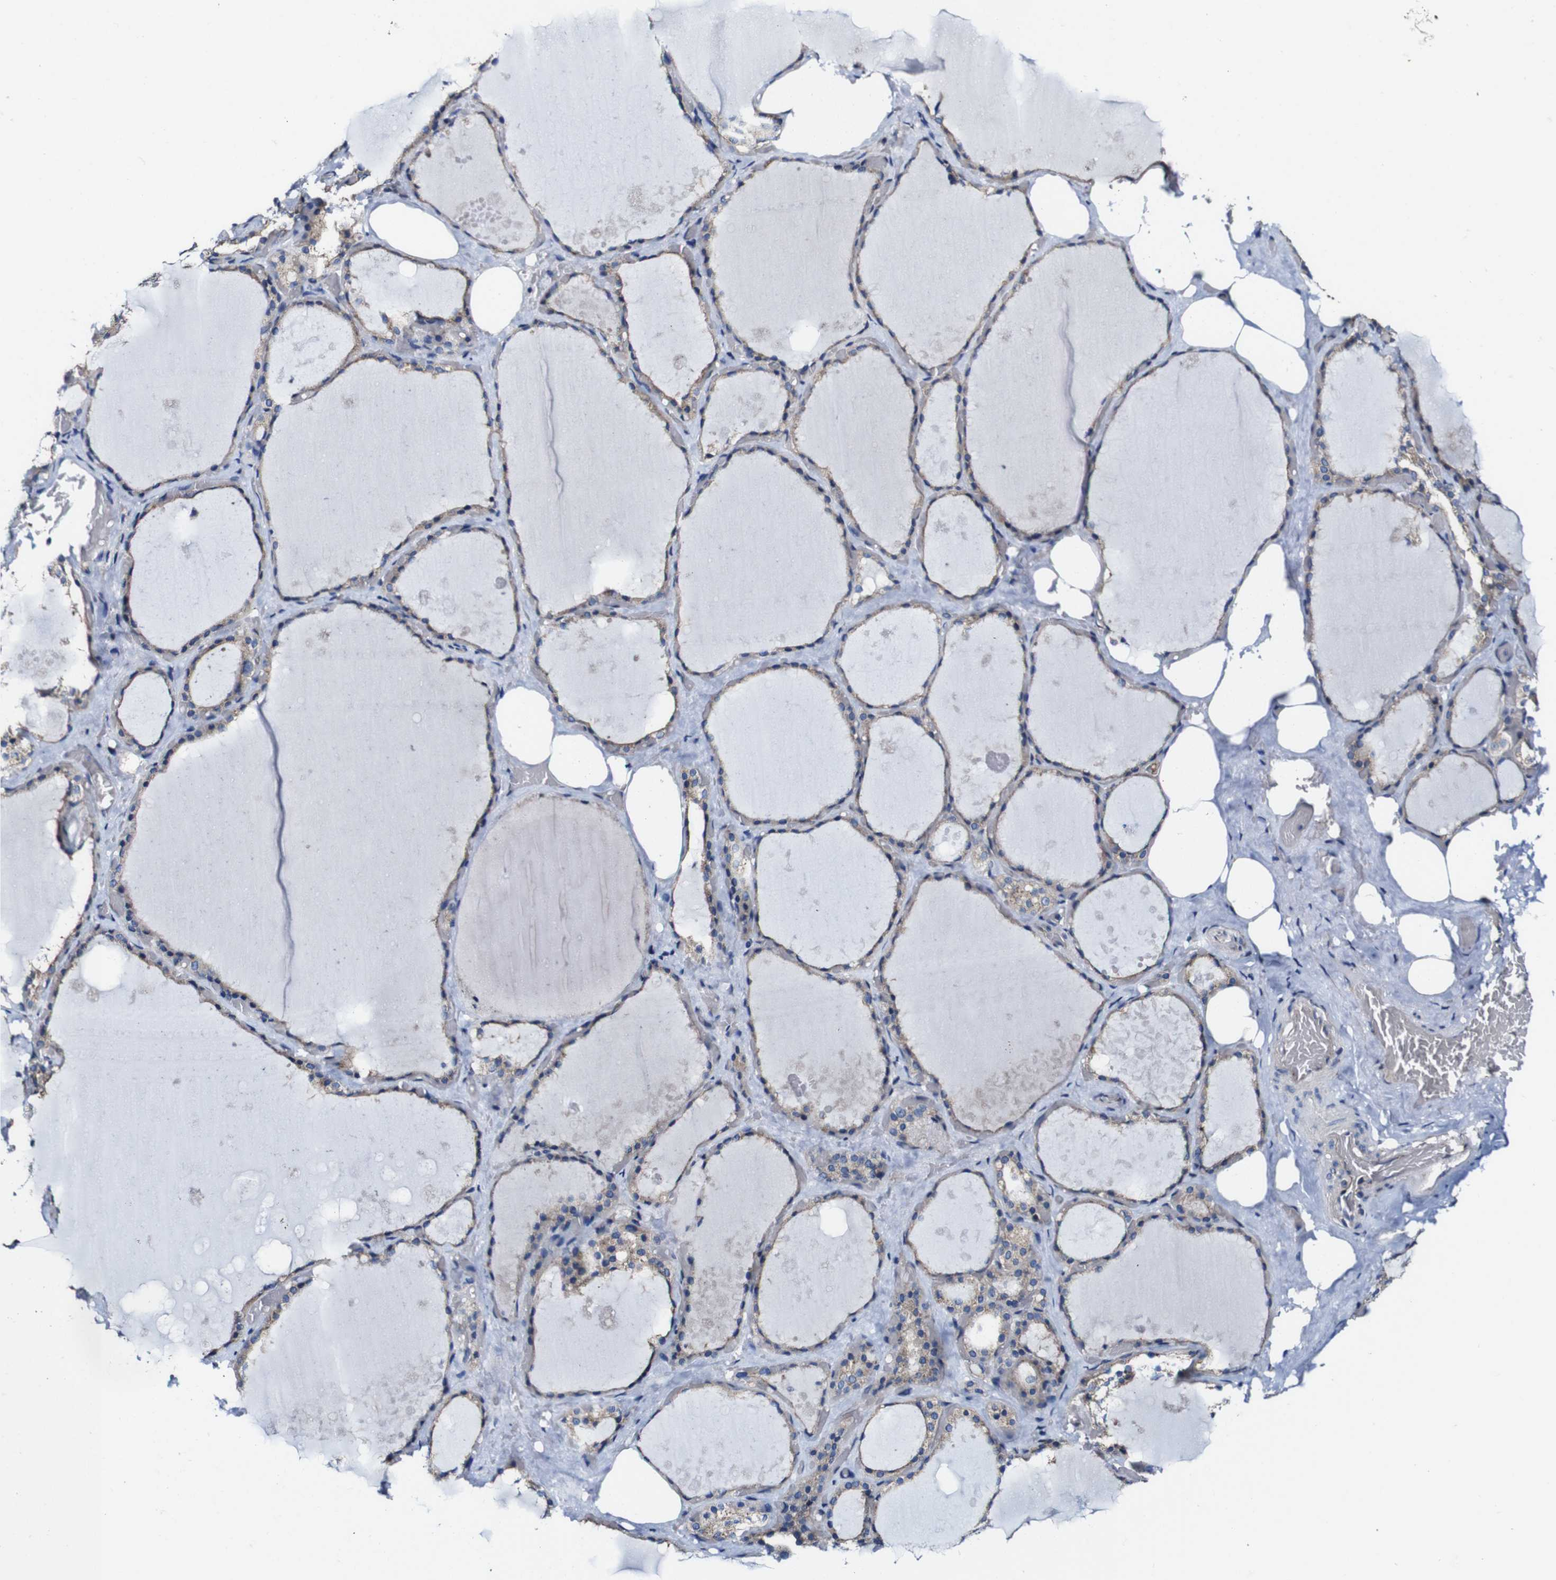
{"staining": {"intensity": "moderate", "quantity": ">75%", "location": "cytoplasmic/membranous"}, "tissue": "thyroid gland", "cell_type": "Glandular cells", "image_type": "normal", "snomed": [{"axis": "morphology", "description": "Normal tissue, NOS"}, {"axis": "topography", "description": "Thyroid gland"}], "caption": "Immunohistochemical staining of normal human thyroid gland reveals medium levels of moderate cytoplasmic/membranous staining in about >75% of glandular cells.", "gene": "CSF1R", "patient": {"sex": "male", "age": 61}}